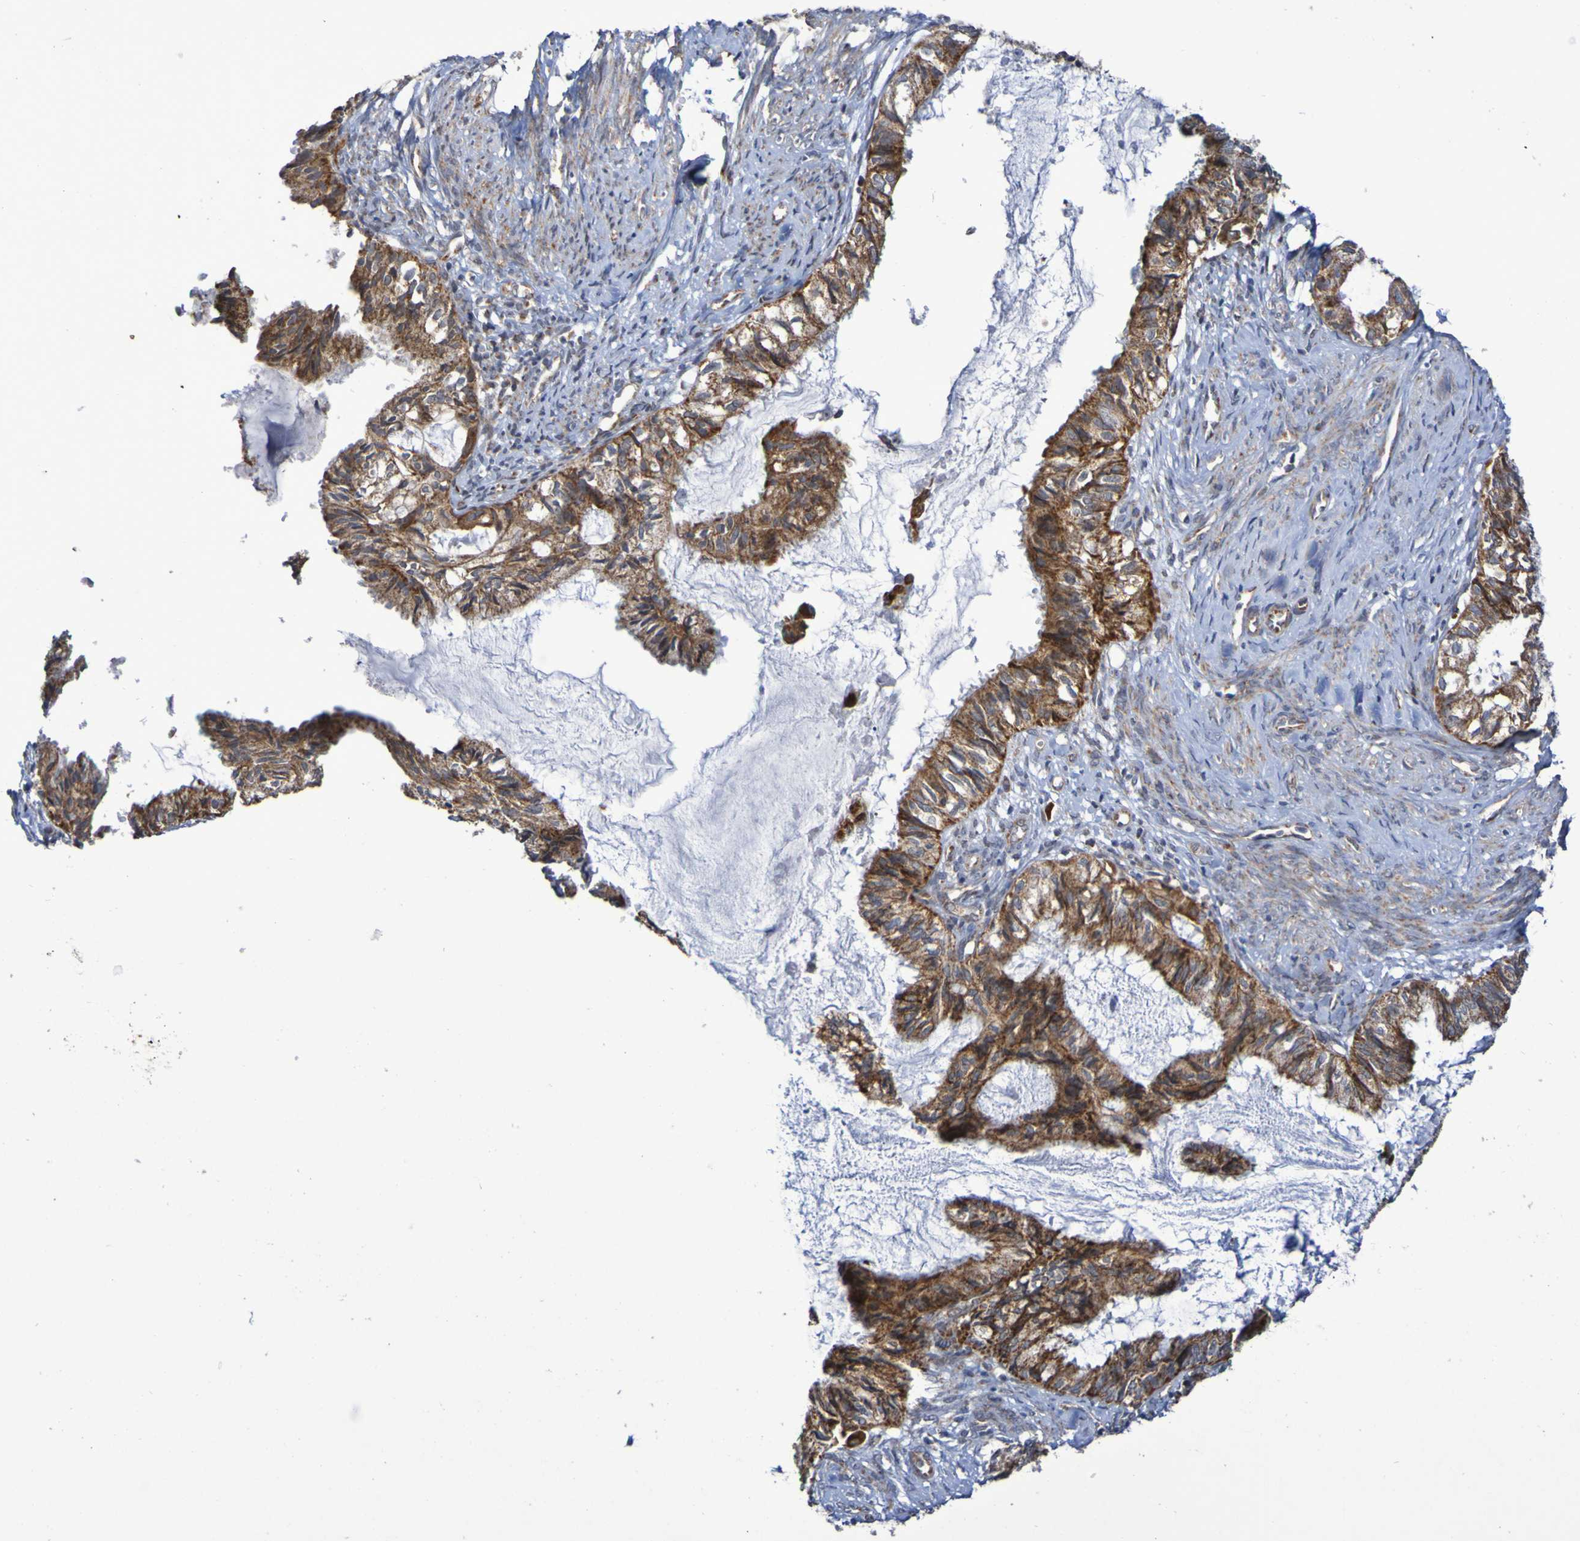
{"staining": {"intensity": "strong", "quantity": ">75%", "location": "cytoplasmic/membranous"}, "tissue": "cervical cancer", "cell_type": "Tumor cells", "image_type": "cancer", "snomed": [{"axis": "morphology", "description": "Normal tissue, NOS"}, {"axis": "morphology", "description": "Adenocarcinoma, NOS"}, {"axis": "topography", "description": "Cervix"}, {"axis": "topography", "description": "Endometrium"}], "caption": "Tumor cells display strong cytoplasmic/membranous staining in approximately >75% of cells in adenocarcinoma (cervical). The staining was performed using DAB to visualize the protein expression in brown, while the nuclei were stained in blue with hematoxylin (Magnification: 20x).", "gene": "DVL1", "patient": {"sex": "female", "age": 86}}